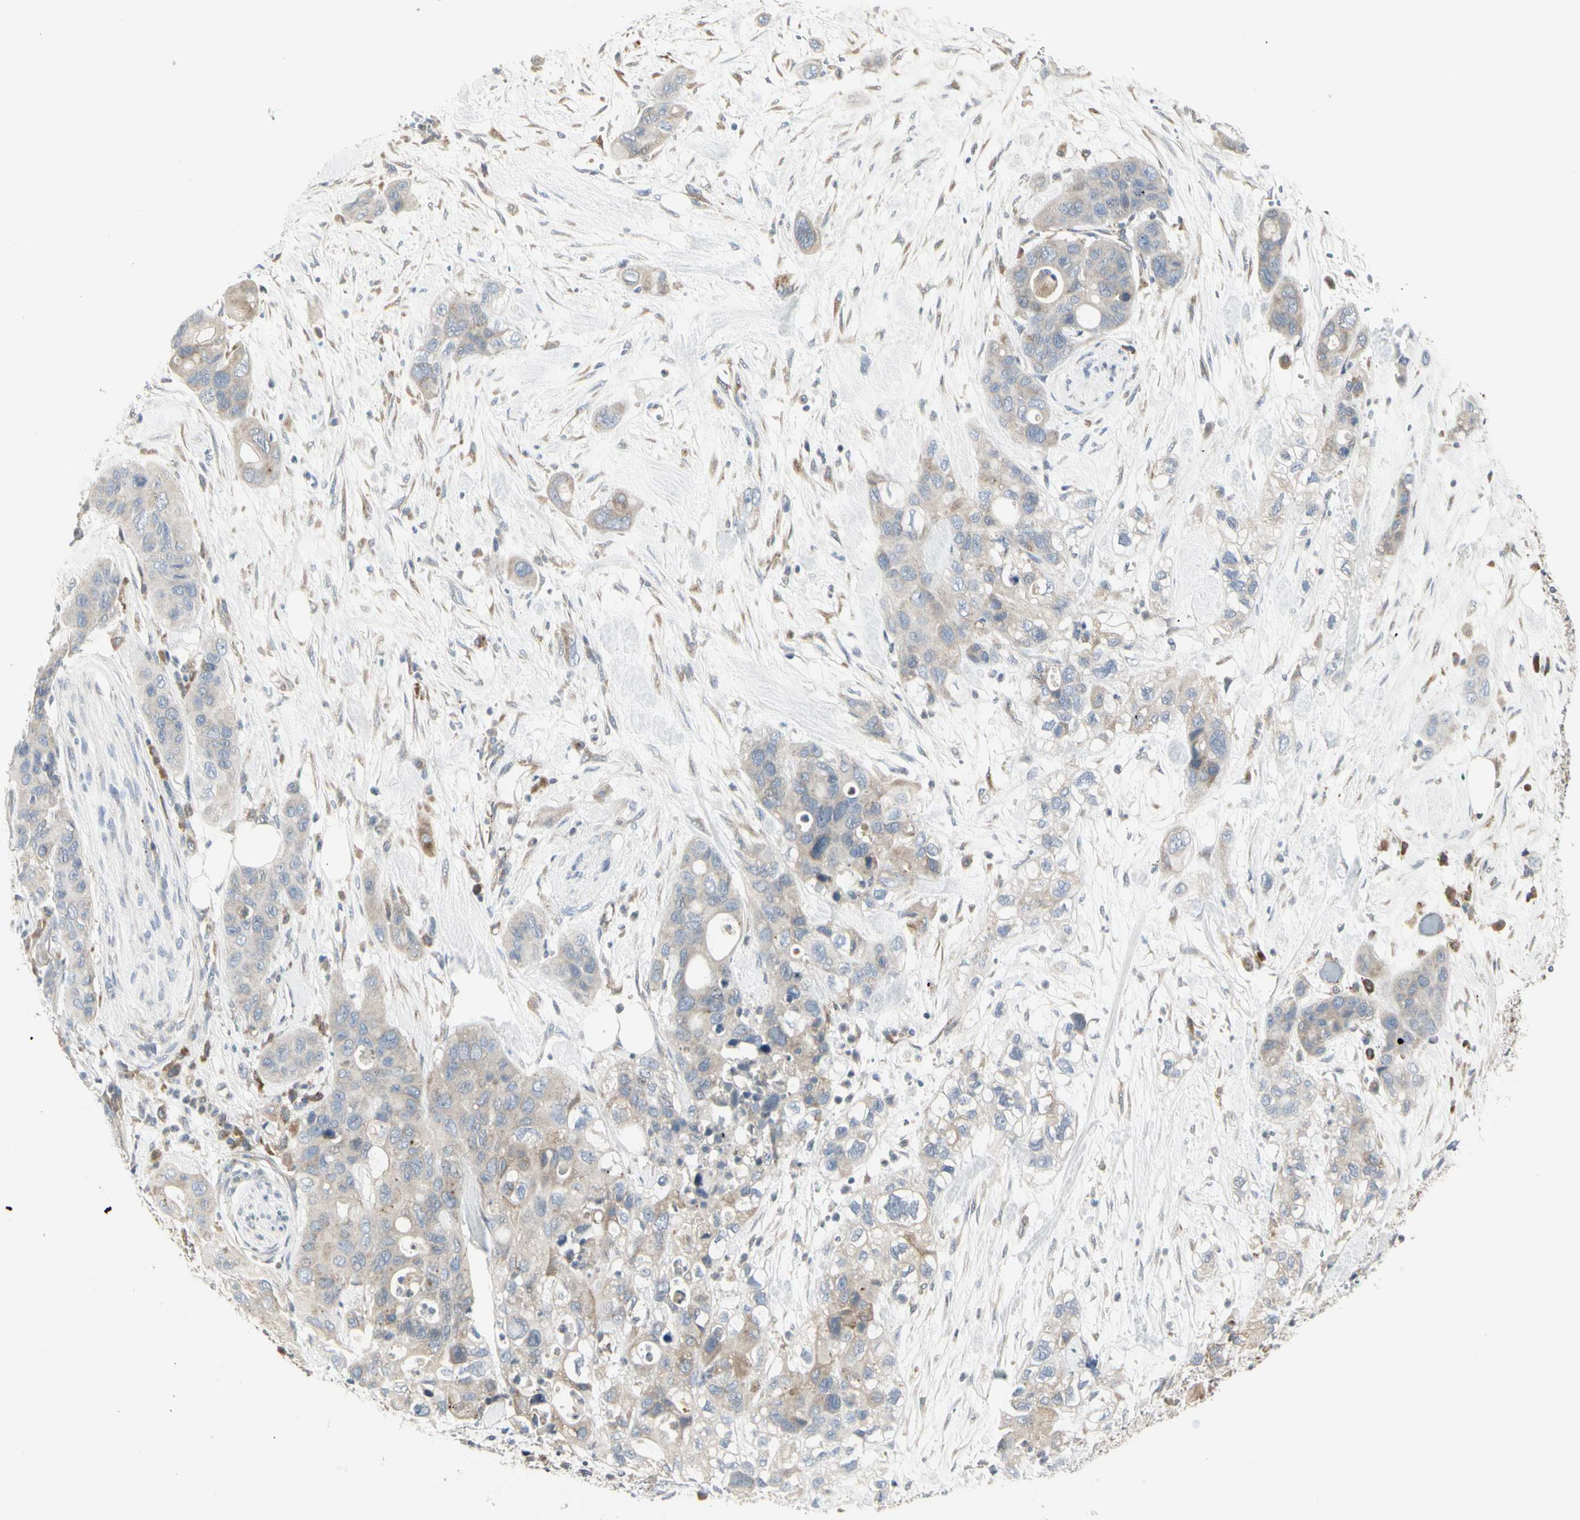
{"staining": {"intensity": "weak", "quantity": "<25%", "location": "cytoplasmic/membranous"}, "tissue": "pancreatic cancer", "cell_type": "Tumor cells", "image_type": "cancer", "snomed": [{"axis": "morphology", "description": "Adenocarcinoma, NOS"}, {"axis": "topography", "description": "Pancreas"}], "caption": "This is an immunohistochemistry (IHC) micrograph of adenocarcinoma (pancreatic). There is no positivity in tumor cells.", "gene": "GRN", "patient": {"sex": "female", "age": 71}}